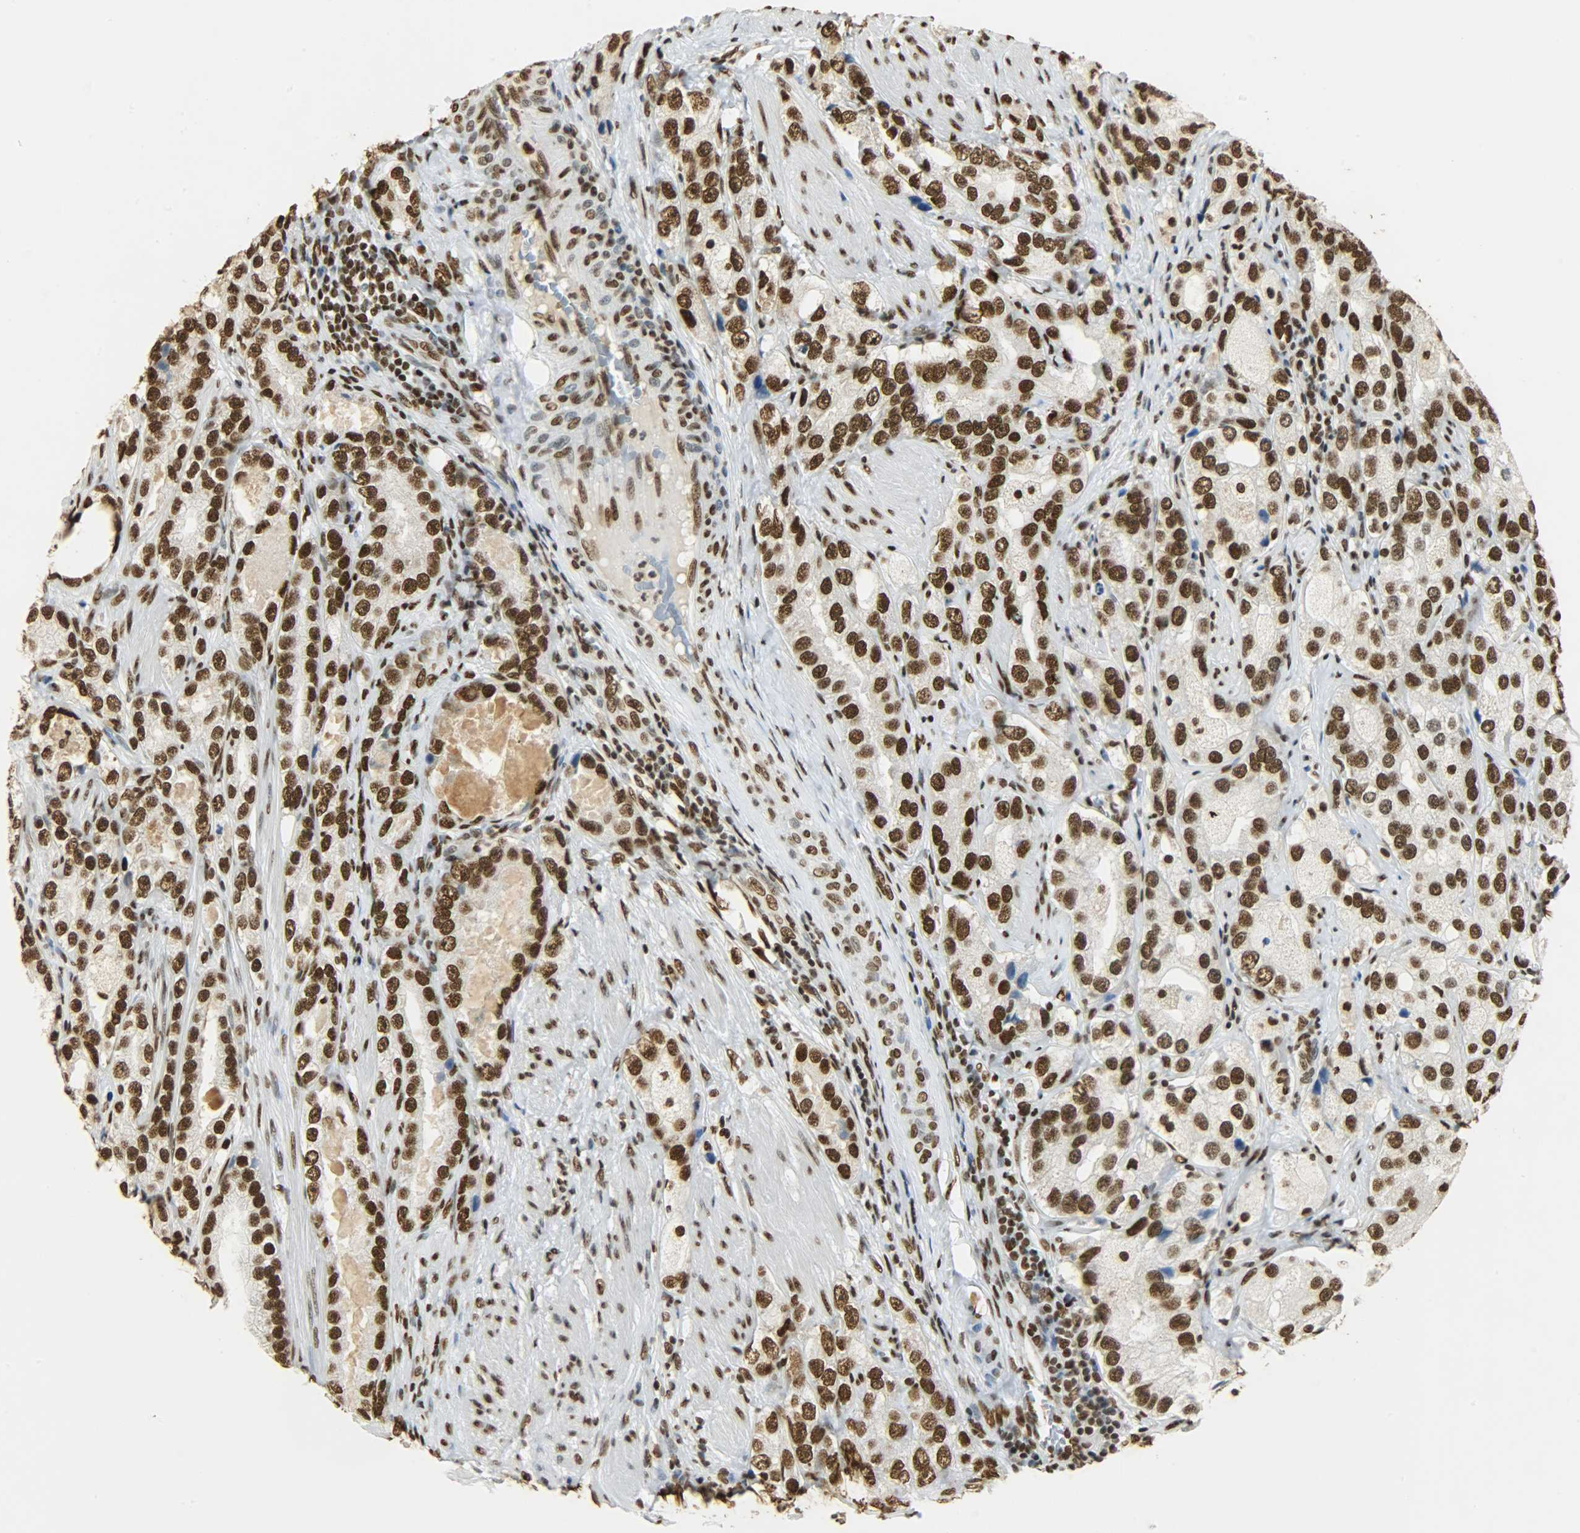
{"staining": {"intensity": "strong", "quantity": ">75%", "location": "nuclear"}, "tissue": "prostate cancer", "cell_type": "Tumor cells", "image_type": "cancer", "snomed": [{"axis": "morphology", "description": "Adenocarcinoma, High grade"}, {"axis": "topography", "description": "Prostate"}], "caption": "Human high-grade adenocarcinoma (prostate) stained for a protein (brown) displays strong nuclear positive positivity in approximately >75% of tumor cells.", "gene": "KHDRBS1", "patient": {"sex": "male", "age": 63}}